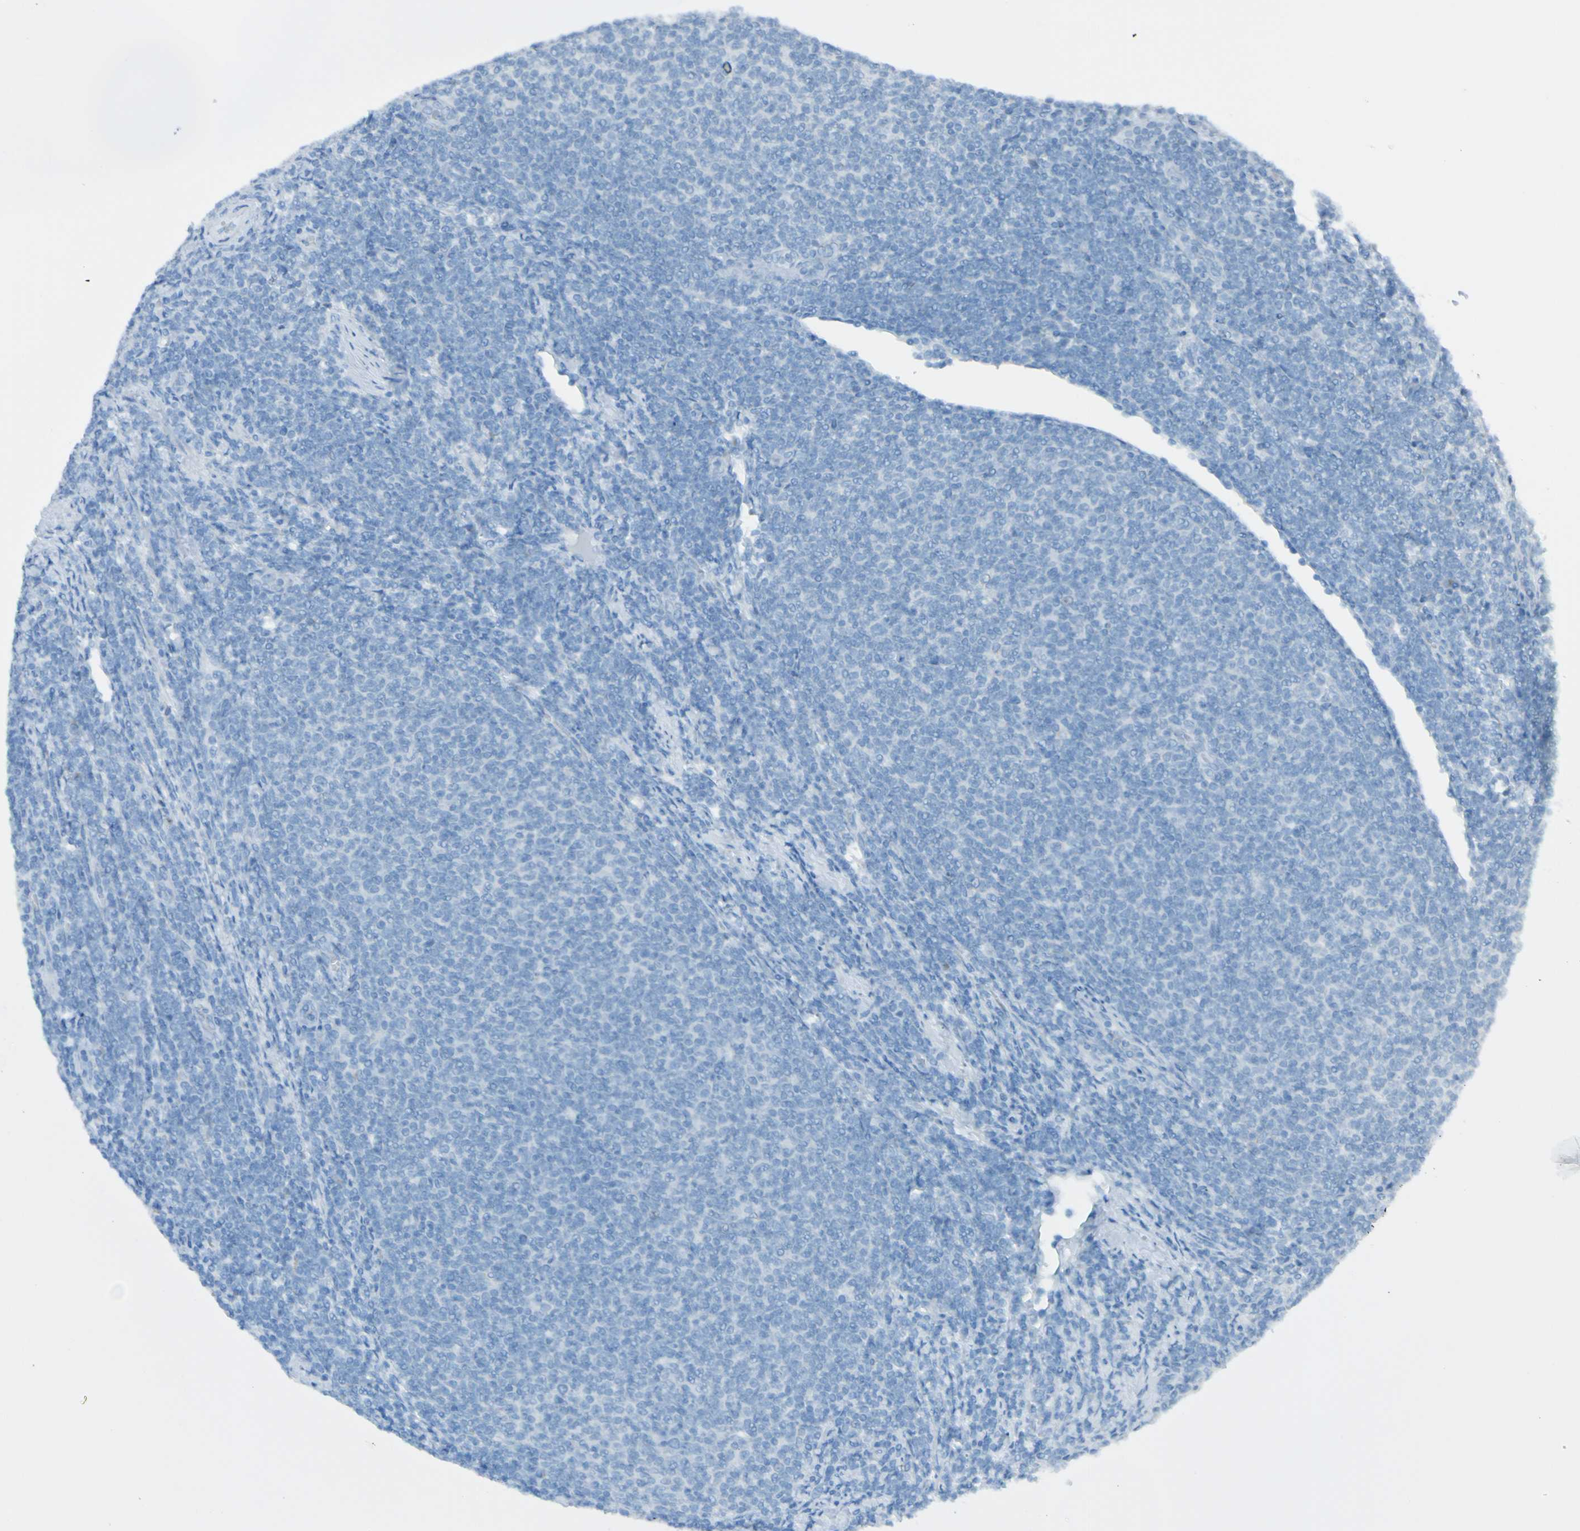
{"staining": {"intensity": "negative", "quantity": "none", "location": "none"}, "tissue": "lymphoma", "cell_type": "Tumor cells", "image_type": "cancer", "snomed": [{"axis": "morphology", "description": "Malignant lymphoma, non-Hodgkin's type, Low grade"}, {"axis": "topography", "description": "Lymph node"}], "caption": "This is an immunohistochemistry micrograph of low-grade malignant lymphoma, non-Hodgkin's type. There is no positivity in tumor cells.", "gene": "ACMSD", "patient": {"sex": "male", "age": 66}}